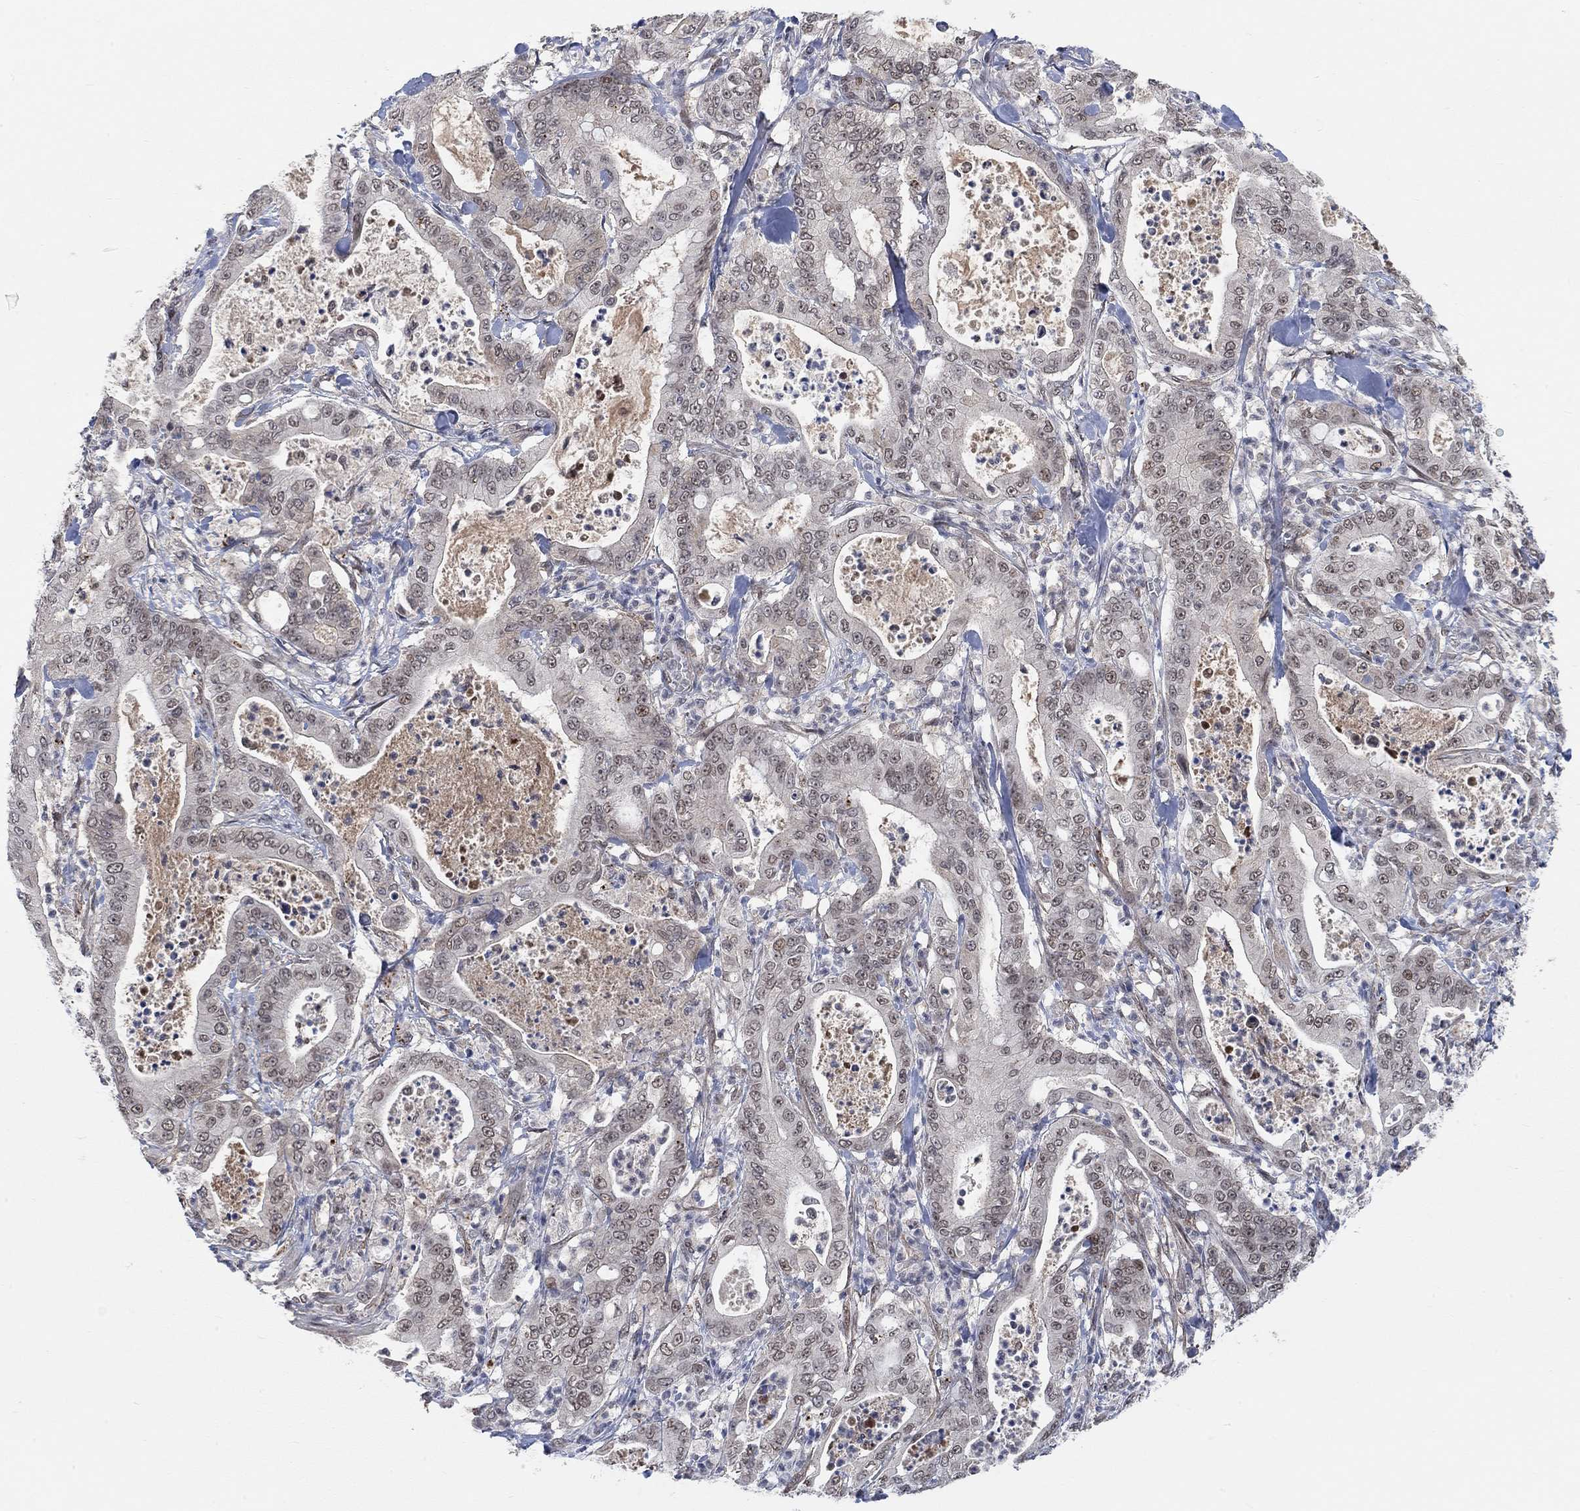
{"staining": {"intensity": "negative", "quantity": "none", "location": "none"}, "tissue": "pancreatic cancer", "cell_type": "Tumor cells", "image_type": "cancer", "snomed": [{"axis": "morphology", "description": "Adenocarcinoma, NOS"}, {"axis": "topography", "description": "Pancreas"}], "caption": "DAB (3,3'-diaminobenzidine) immunohistochemical staining of pancreatic cancer displays no significant staining in tumor cells.", "gene": "THAP8", "patient": {"sex": "male", "age": 71}}